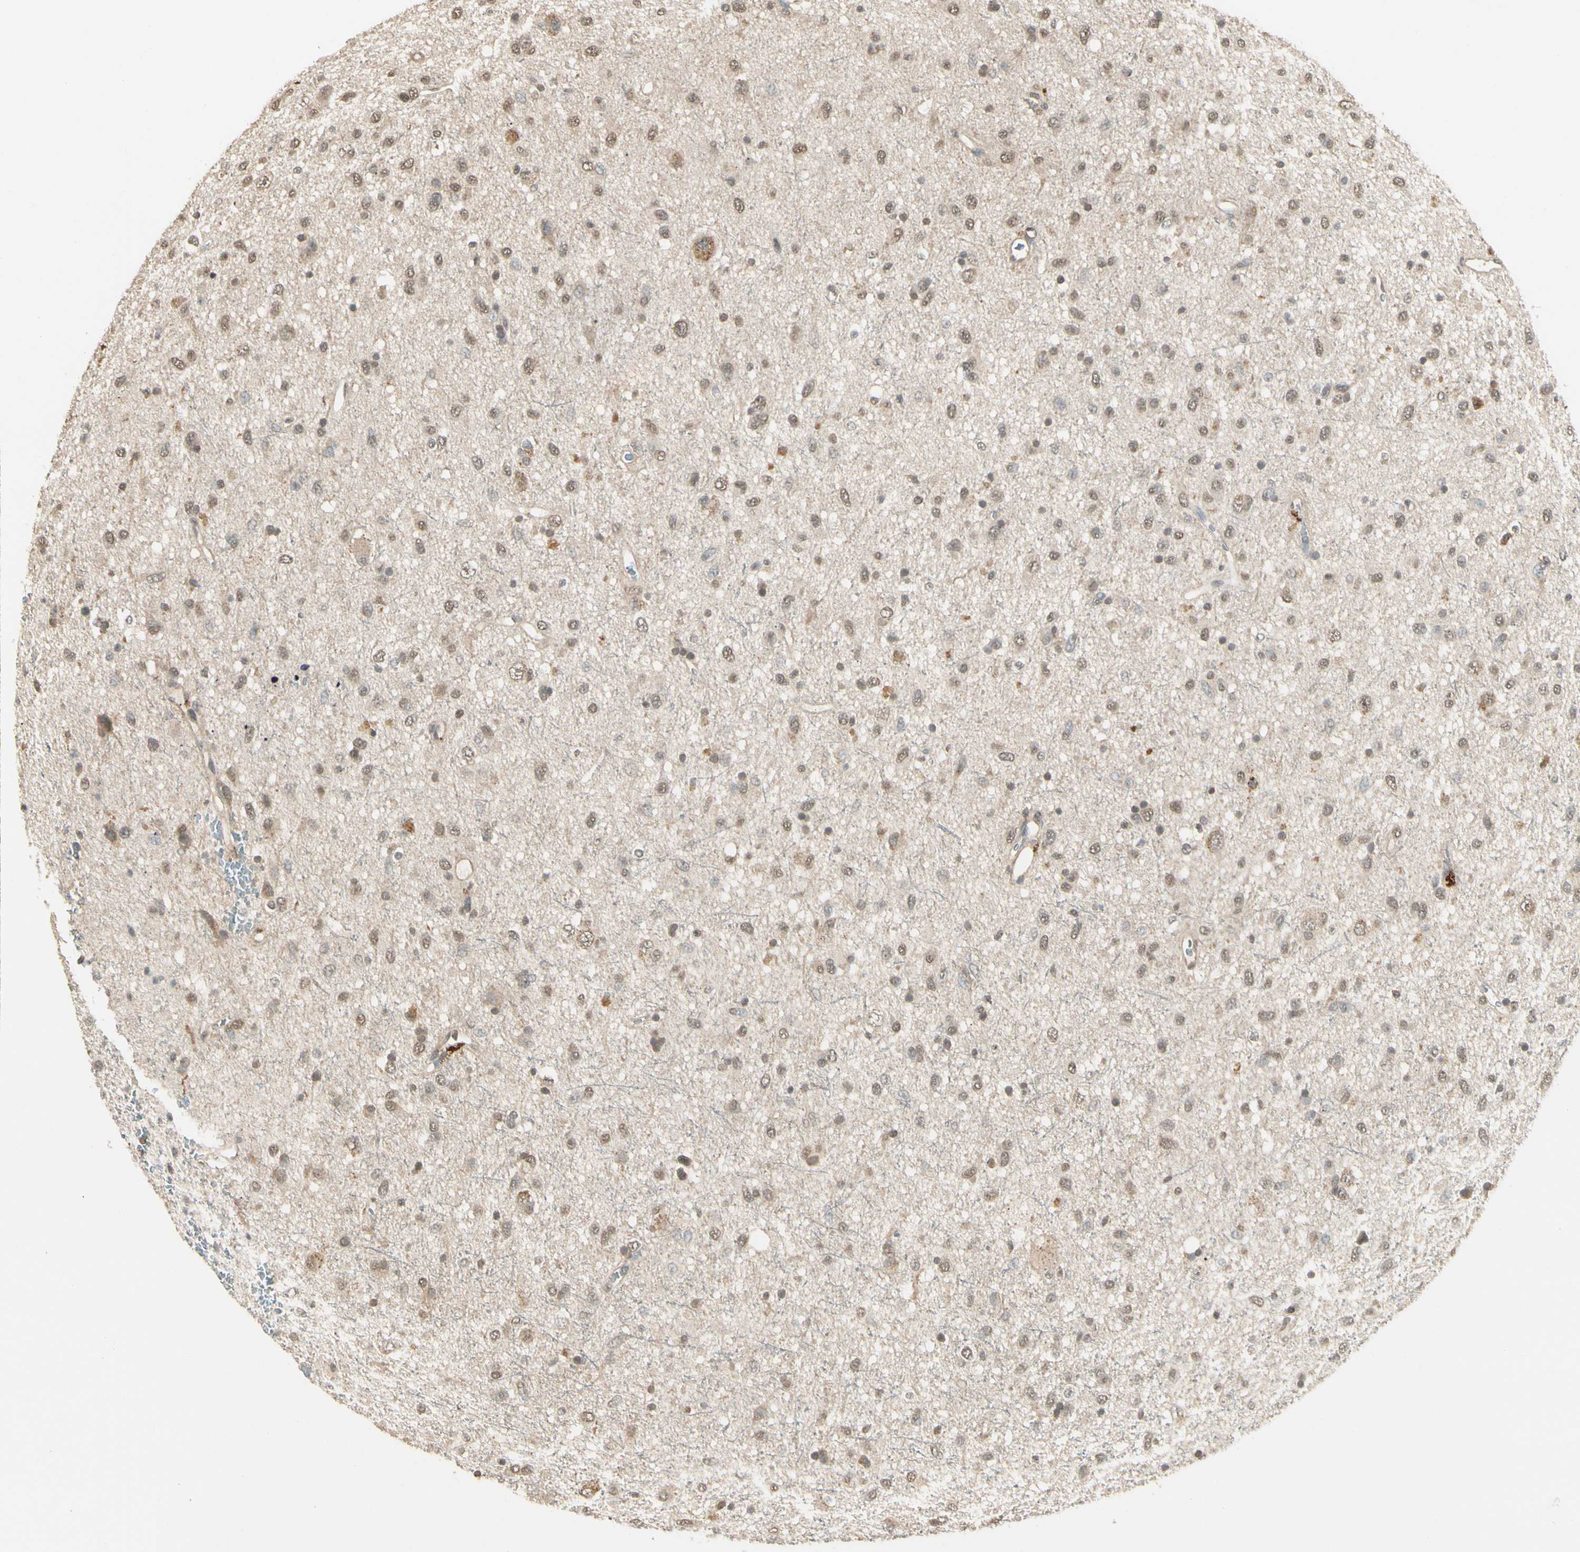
{"staining": {"intensity": "weak", "quantity": "25%-75%", "location": "cytoplasmic/membranous"}, "tissue": "glioma", "cell_type": "Tumor cells", "image_type": "cancer", "snomed": [{"axis": "morphology", "description": "Glioma, malignant, Low grade"}, {"axis": "topography", "description": "Brain"}], "caption": "Tumor cells display weak cytoplasmic/membranous staining in approximately 25%-75% of cells in glioma.", "gene": "SGCA", "patient": {"sex": "male", "age": 77}}